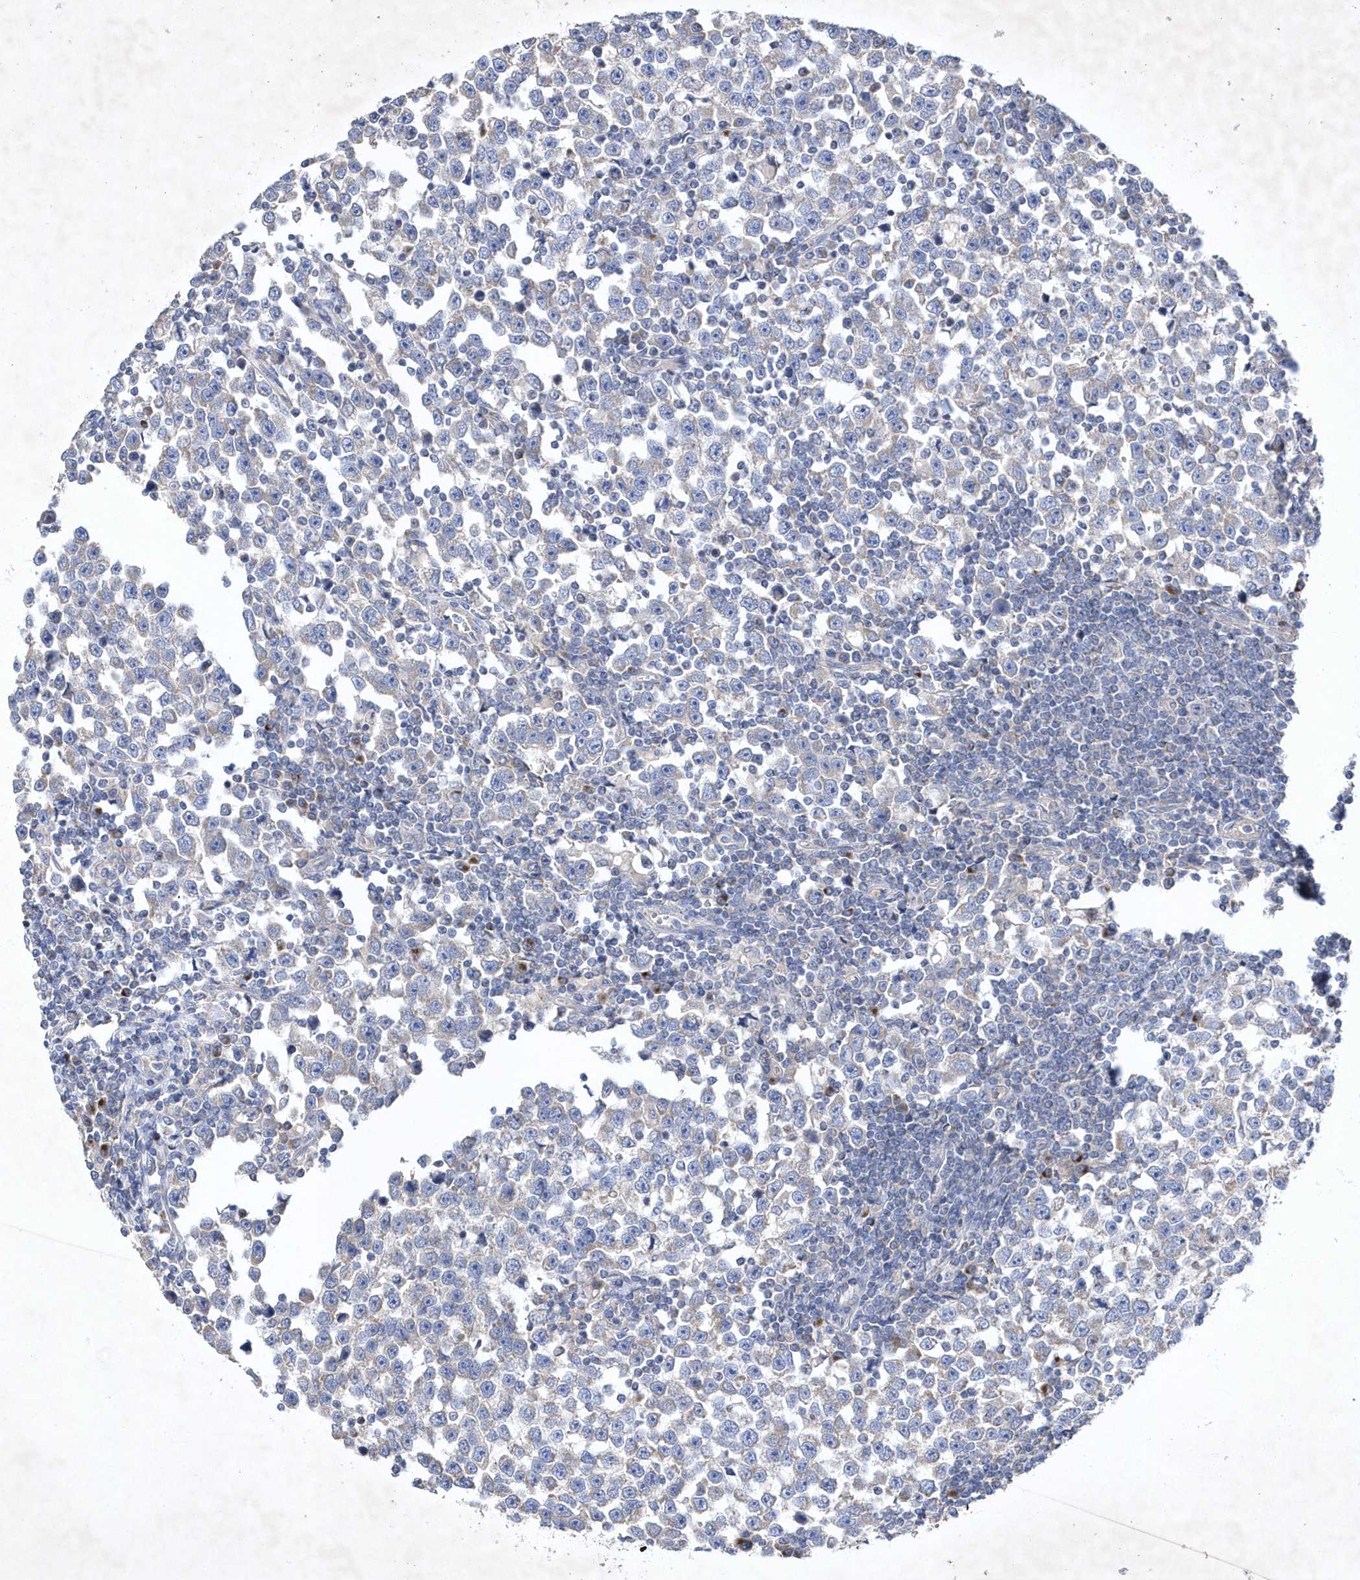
{"staining": {"intensity": "negative", "quantity": "none", "location": "none"}, "tissue": "testis cancer", "cell_type": "Tumor cells", "image_type": "cancer", "snomed": [{"axis": "morphology", "description": "Normal tissue, NOS"}, {"axis": "morphology", "description": "Seminoma, NOS"}, {"axis": "topography", "description": "Testis"}], "caption": "There is no significant staining in tumor cells of seminoma (testis).", "gene": "METTL8", "patient": {"sex": "male", "age": 43}}